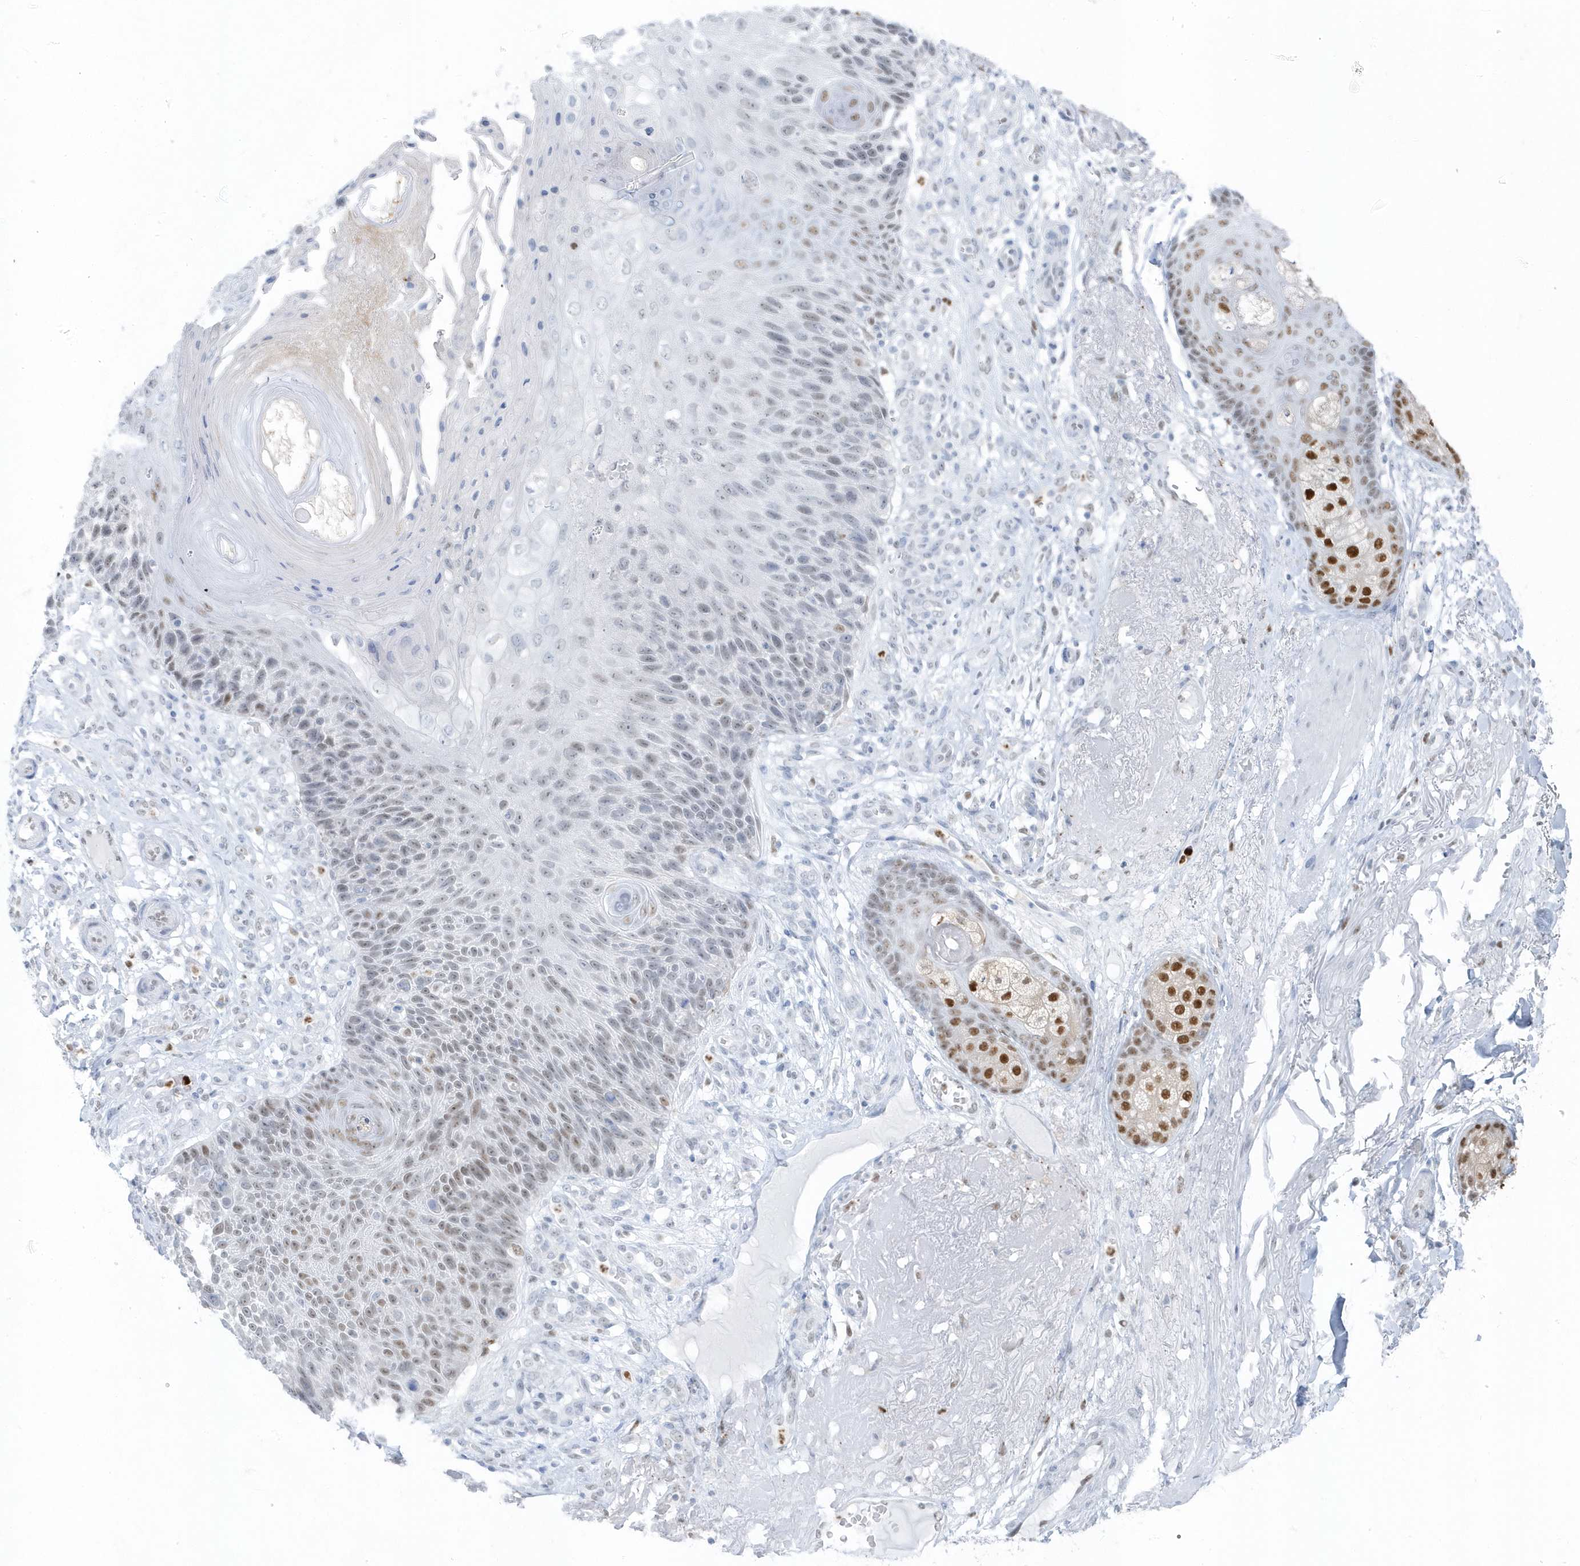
{"staining": {"intensity": "weak", "quantity": "<25%", "location": "nuclear"}, "tissue": "skin cancer", "cell_type": "Tumor cells", "image_type": "cancer", "snomed": [{"axis": "morphology", "description": "Squamous cell carcinoma, NOS"}, {"axis": "topography", "description": "Skin"}], "caption": "Skin squamous cell carcinoma stained for a protein using IHC shows no positivity tumor cells.", "gene": "SMIM34", "patient": {"sex": "female", "age": 88}}